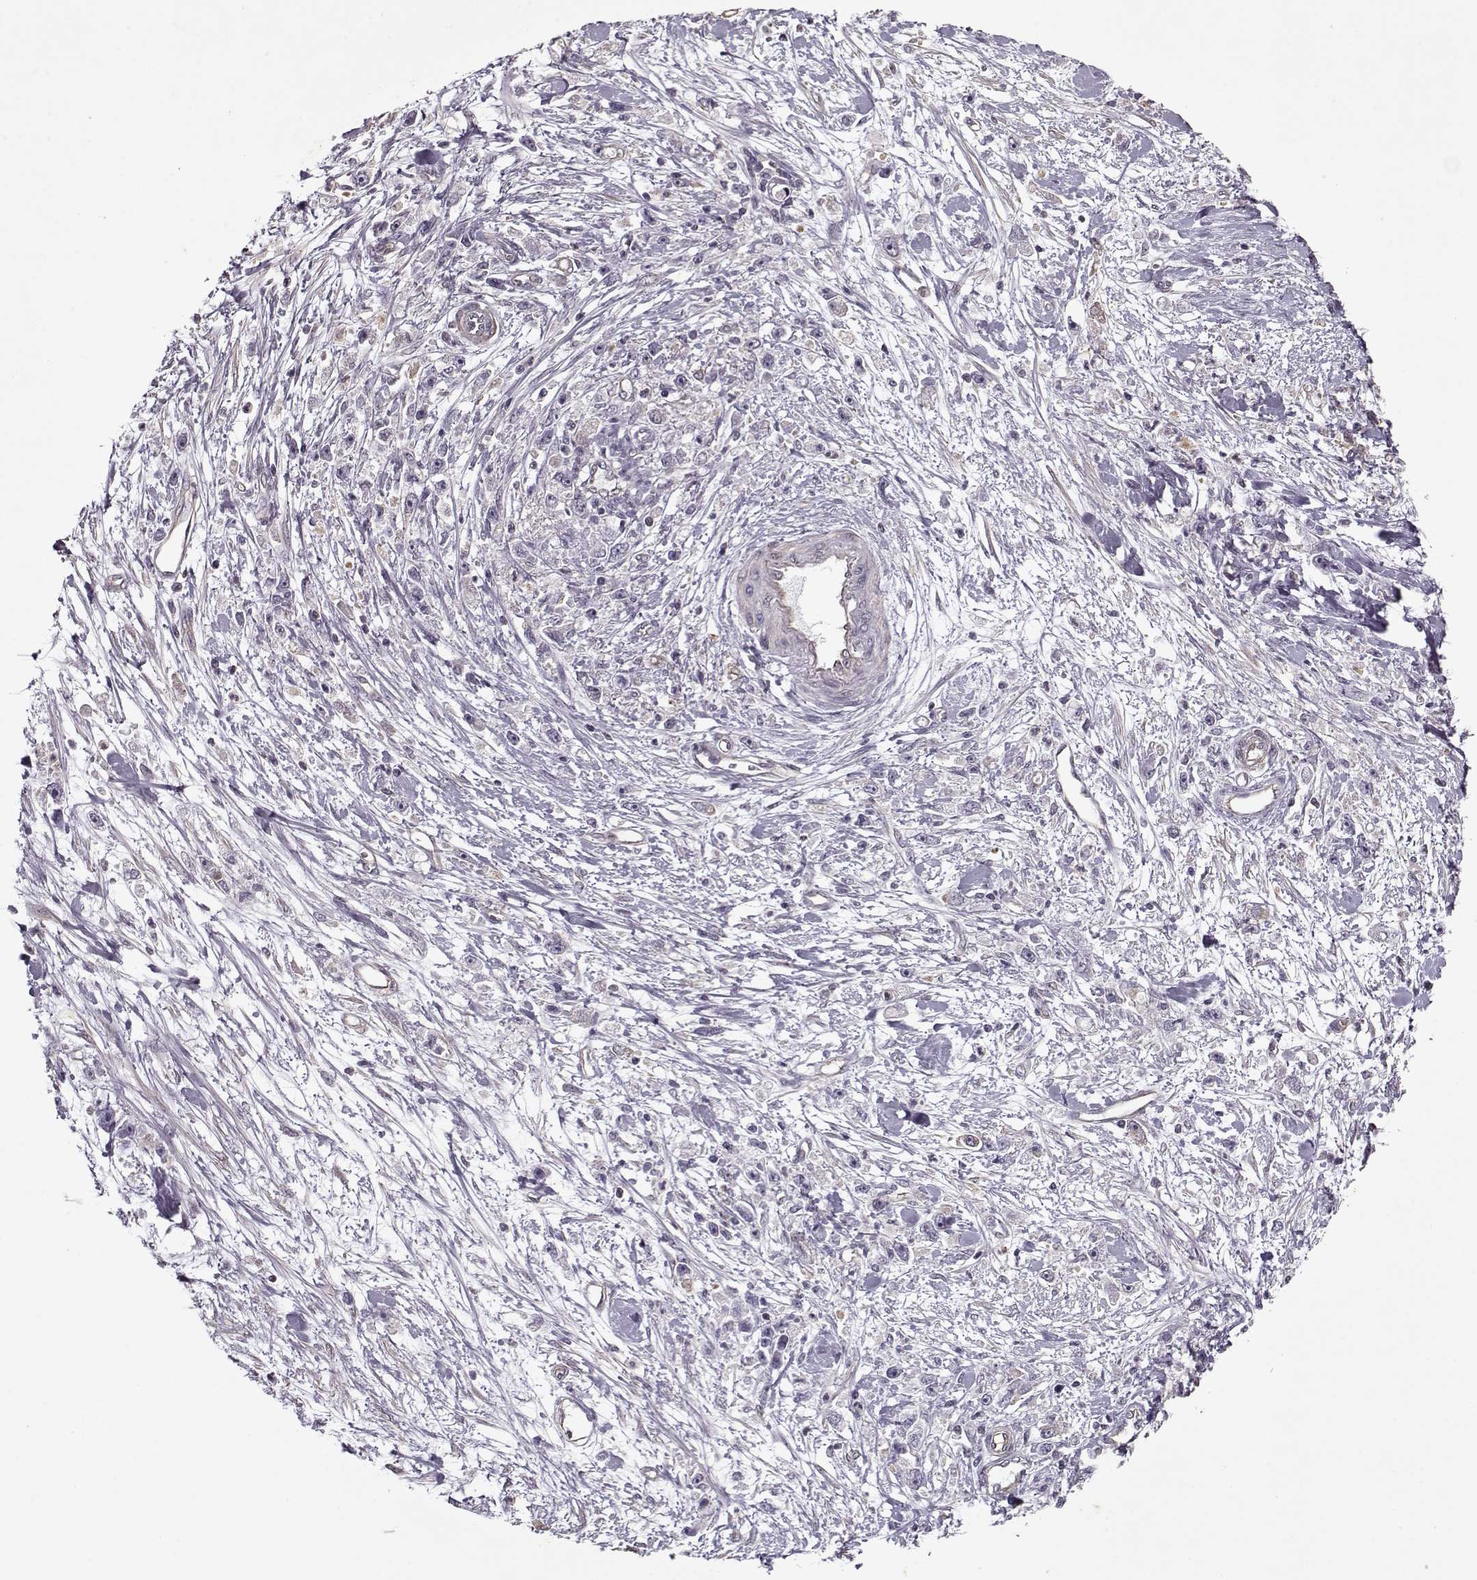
{"staining": {"intensity": "negative", "quantity": "none", "location": "none"}, "tissue": "stomach cancer", "cell_type": "Tumor cells", "image_type": "cancer", "snomed": [{"axis": "morphology", "description": "Adenocarcinoma, NOS"}, {"axis": "topography", "description": "Stomach"}], "caption": "Immunohistochemical staining of human stomach cancer (adenocarcinoma) shows no significant staining in tumor cells.", "gene": "KRT9", "patient": {"sex": "female", "age": 59}}